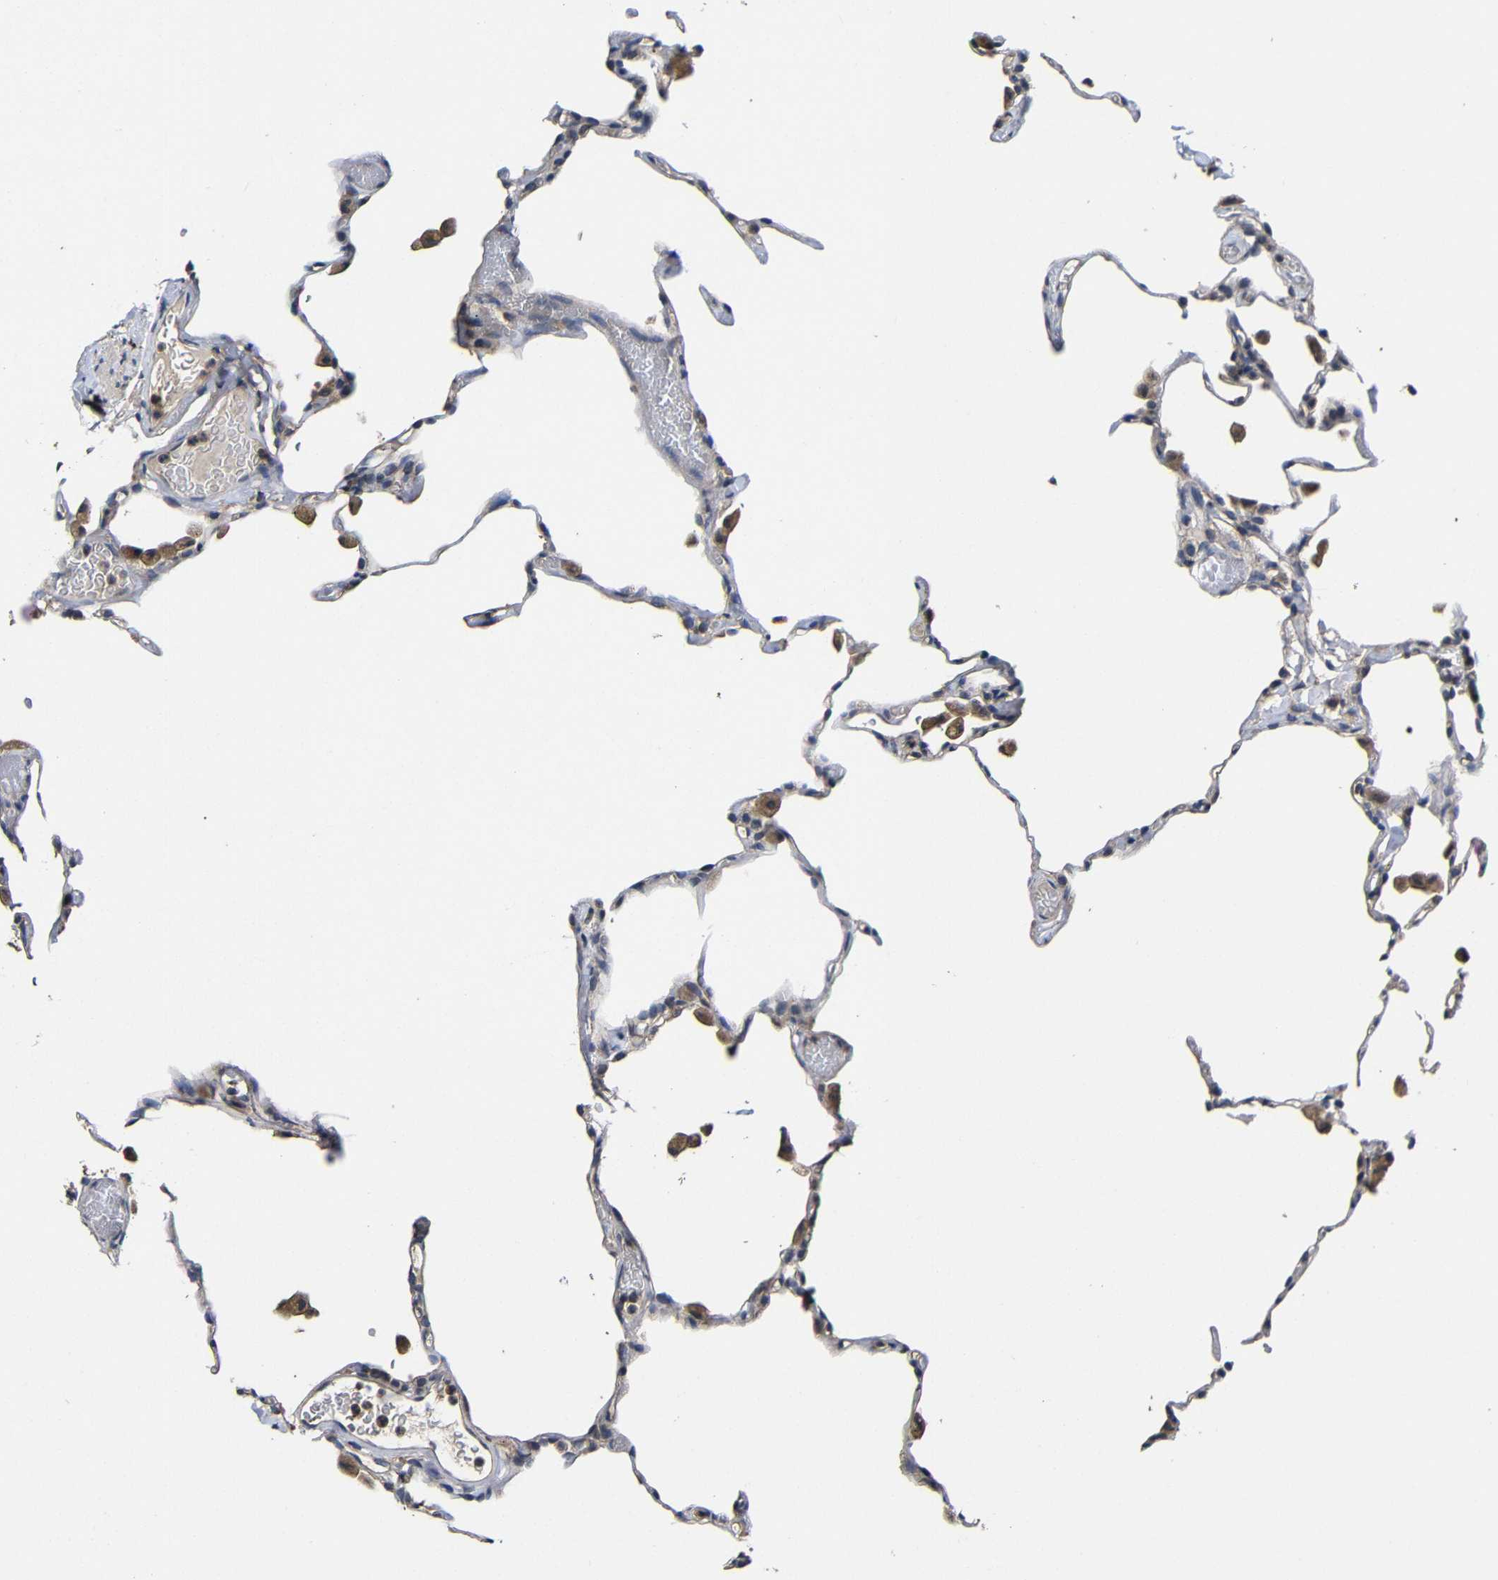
{"staining": {"intensity": "weak", "quantity": "<25%", "location": "cytoplasmic/membranous"}, "tissue": "lung", "cell_type": "Alveolar cells", "image_type": "normal", "snomed": [{"axis": "morphology", "description": "Normal tissue, NOS"}, {"axis": "topography", "description": "Lung"}], "caption": "Protein analysis of unremarkable lung displays no significant expression in alveolar cells.", "gene": "LPAR5", "patient": {"sex": "female", "age": 49}}